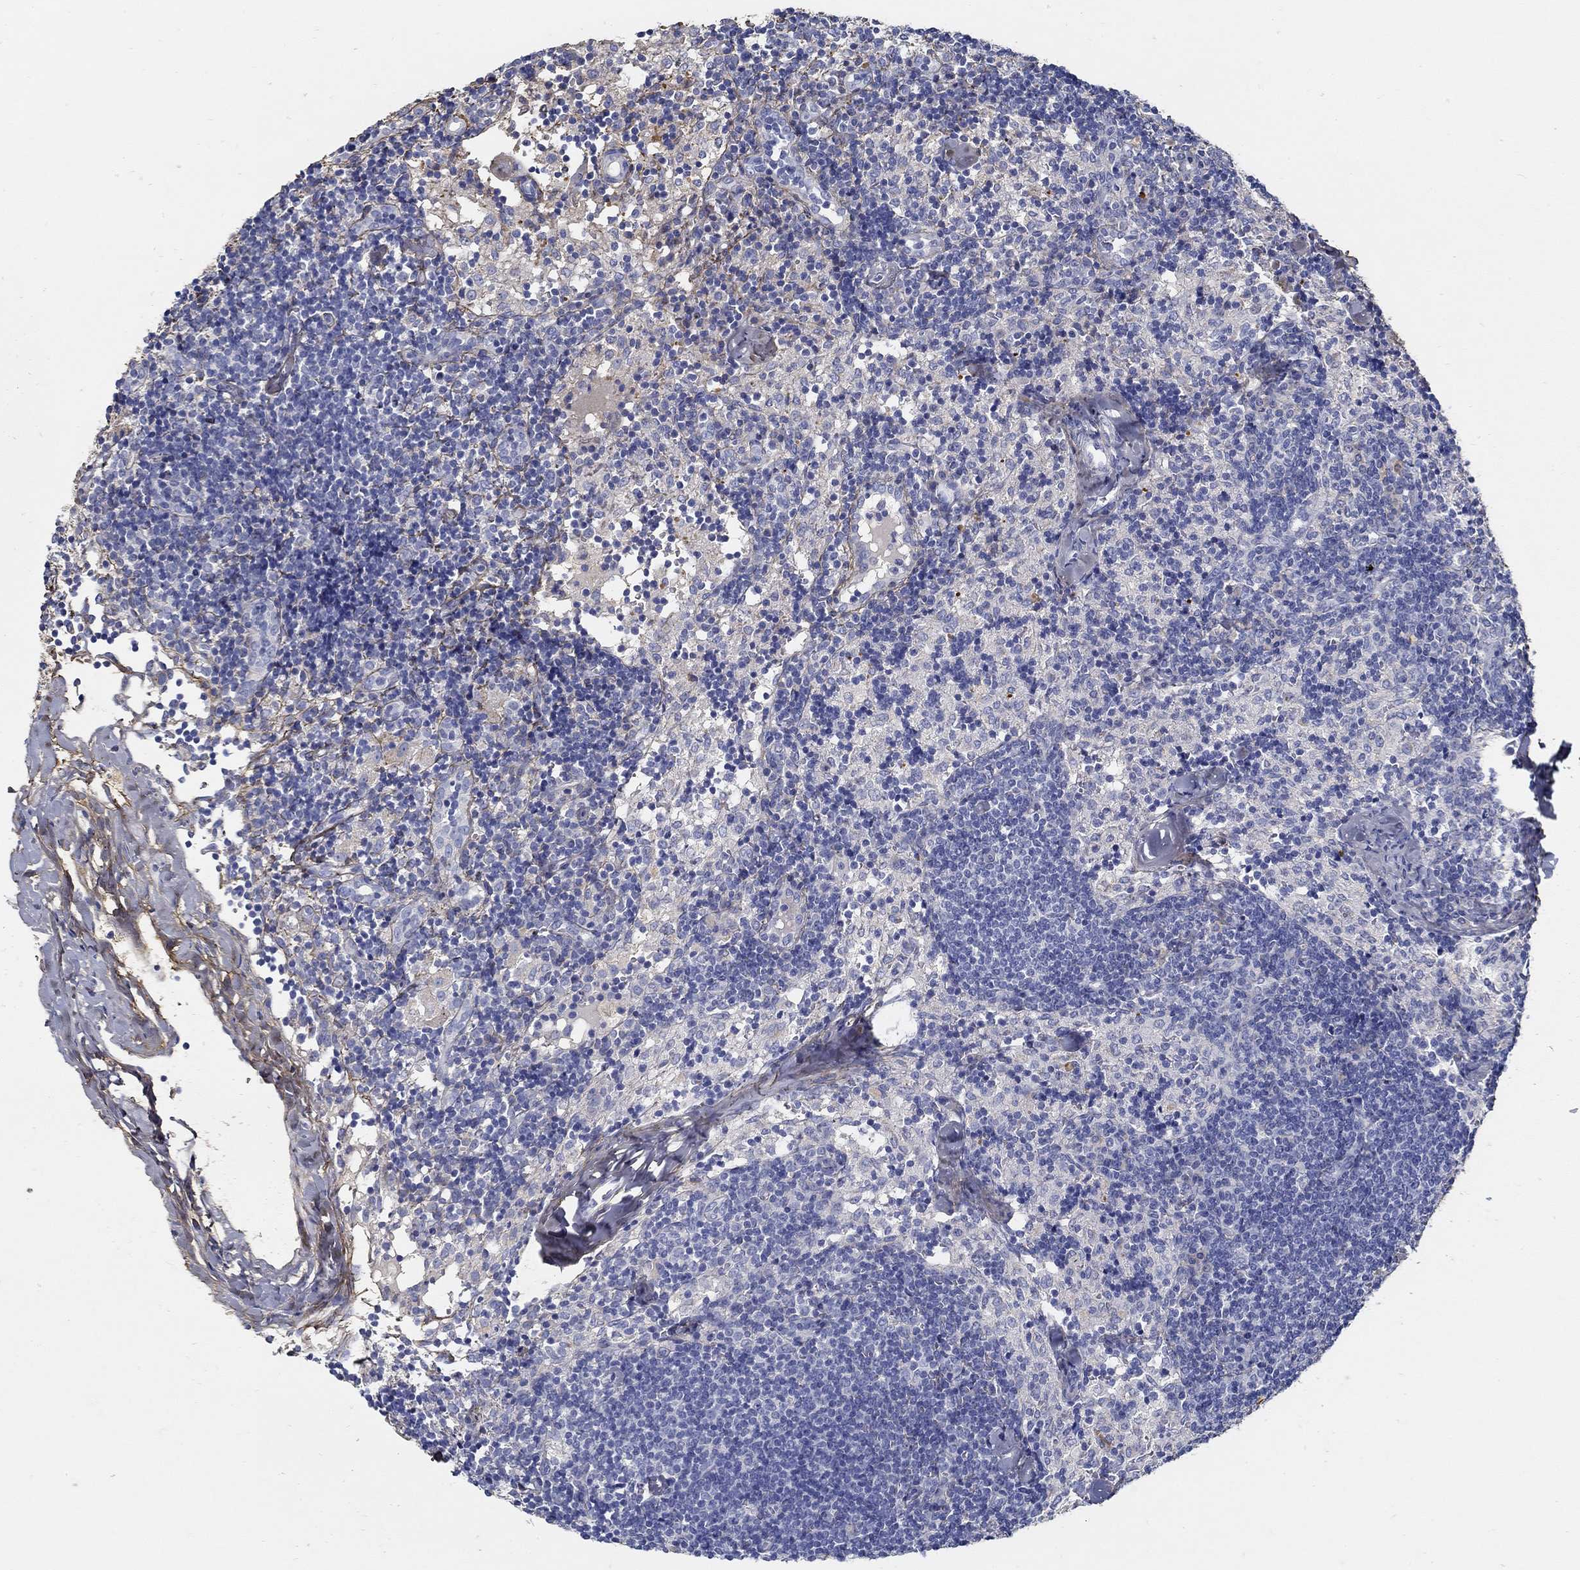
{"staining": {"intensity": "negative", "quantity": "none", "location": "none"}, "tissue": "lymph node", "cell_type": "Germinal center cells", "image_type": "normal", "snomed": [{"axis": "morphology", "description": "Normal tissue, NOS"}, {"axis": "topography", "description": "Lymph node"}], "caption": "High power microscopy histopathology image of an immunohistochemistry (IHC) micrograph of benign lymph node, revealing no significant staining in germinal center cells.", "gene": "TGFBI", "patient": {"sex": "female", "age": 52}}